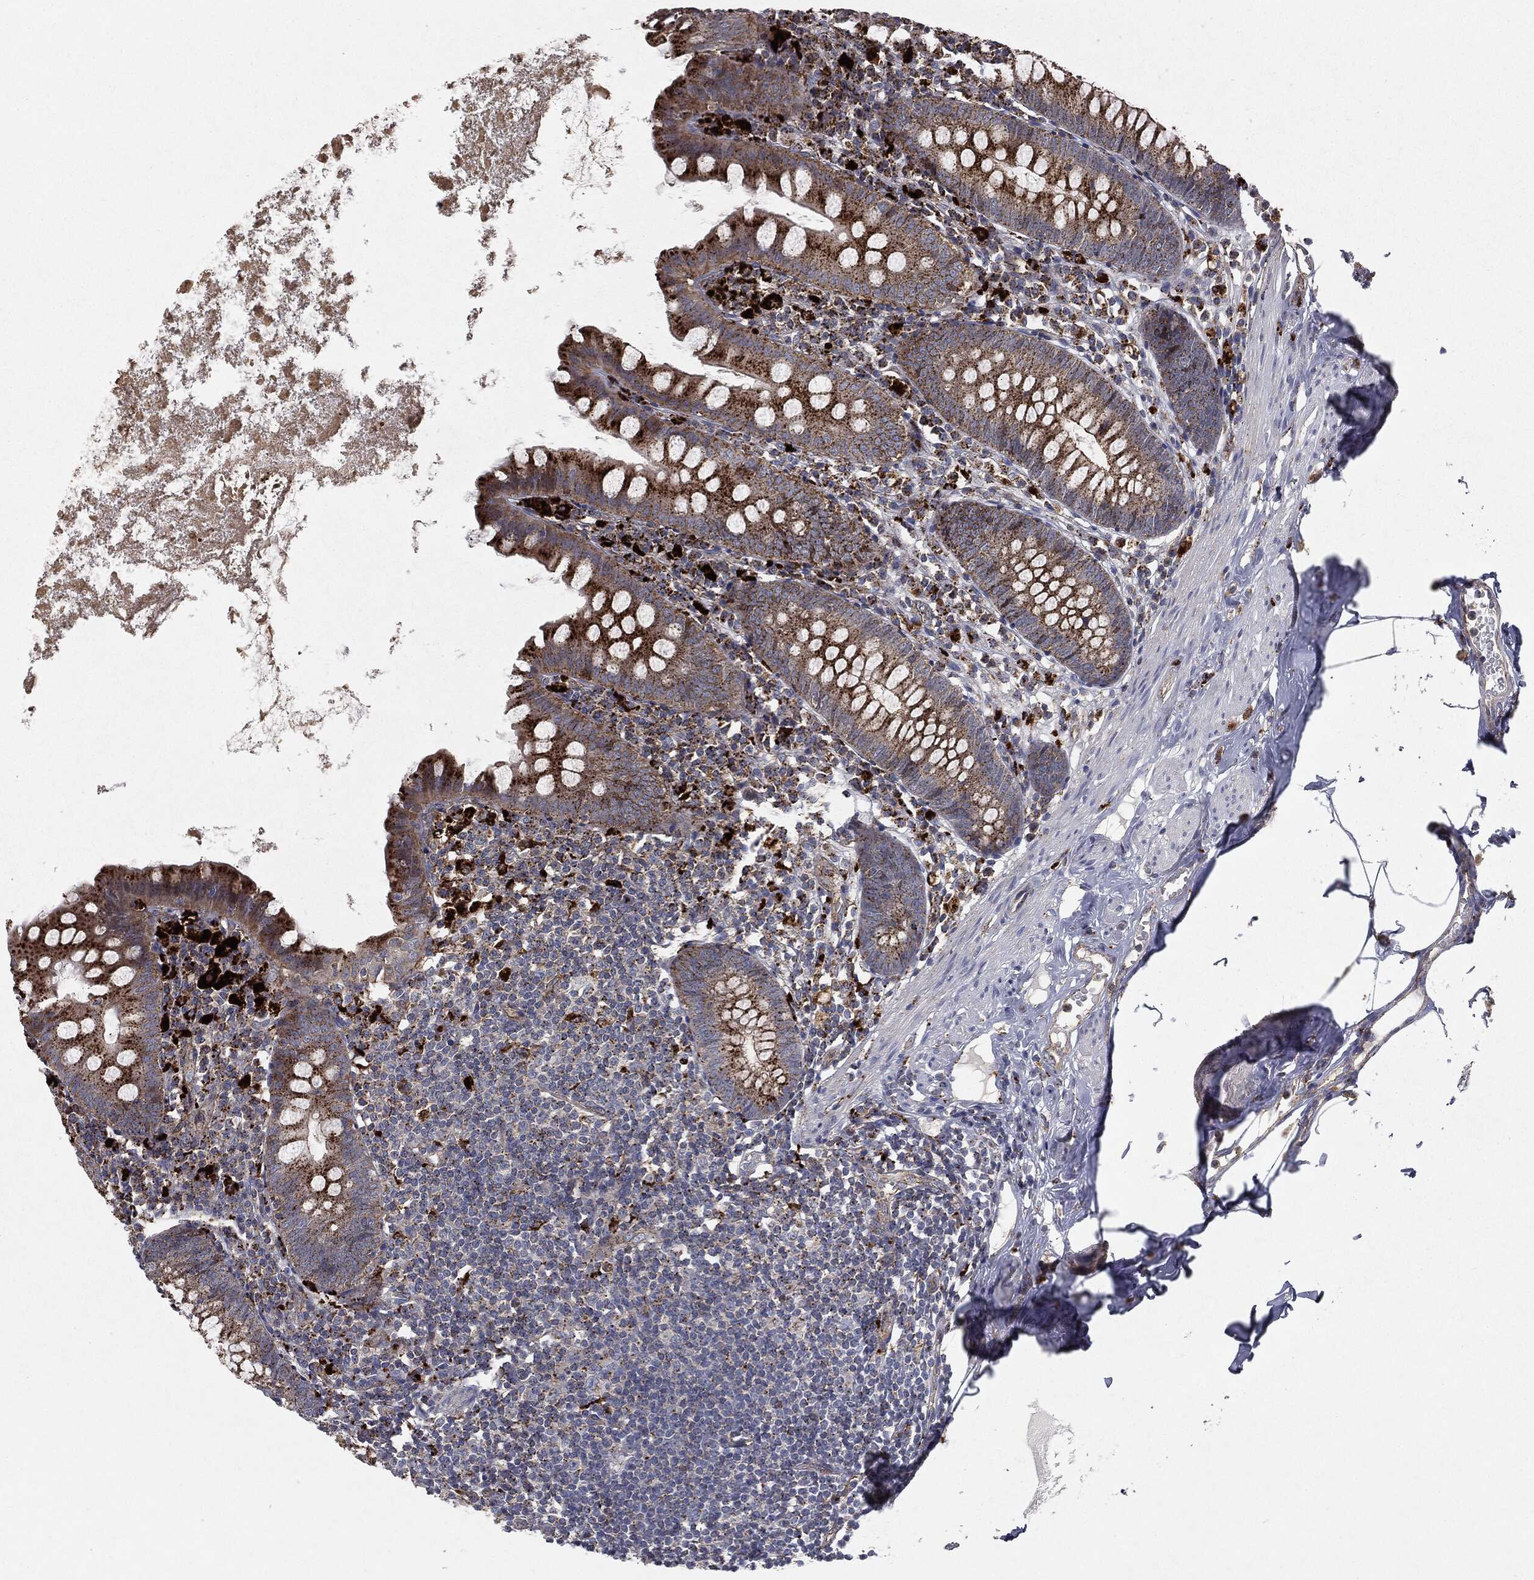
{"staining": {"intensity": "strong", "quantity": ">75%", "location": "cytoplasmic/membranous"}, "tissue": "appendix", "cell_type": "Glandular cells", "image_type": "normal", "snomed": [{"axis": "morphology", "description": "Normal tissue, NOS"}, {"axis": "topography", "description": "Appendix"}], "caption": "Brown immunohistochemical staining in unremarkable human appendix shows strong cytoplasmic/membranous positivity in about >75% of glandular cells. (brown staining indicates protein expression, while blue staining denotes nuclei).", "gene": "CTSA", "patient": {"sex": "female", "age": 82}}